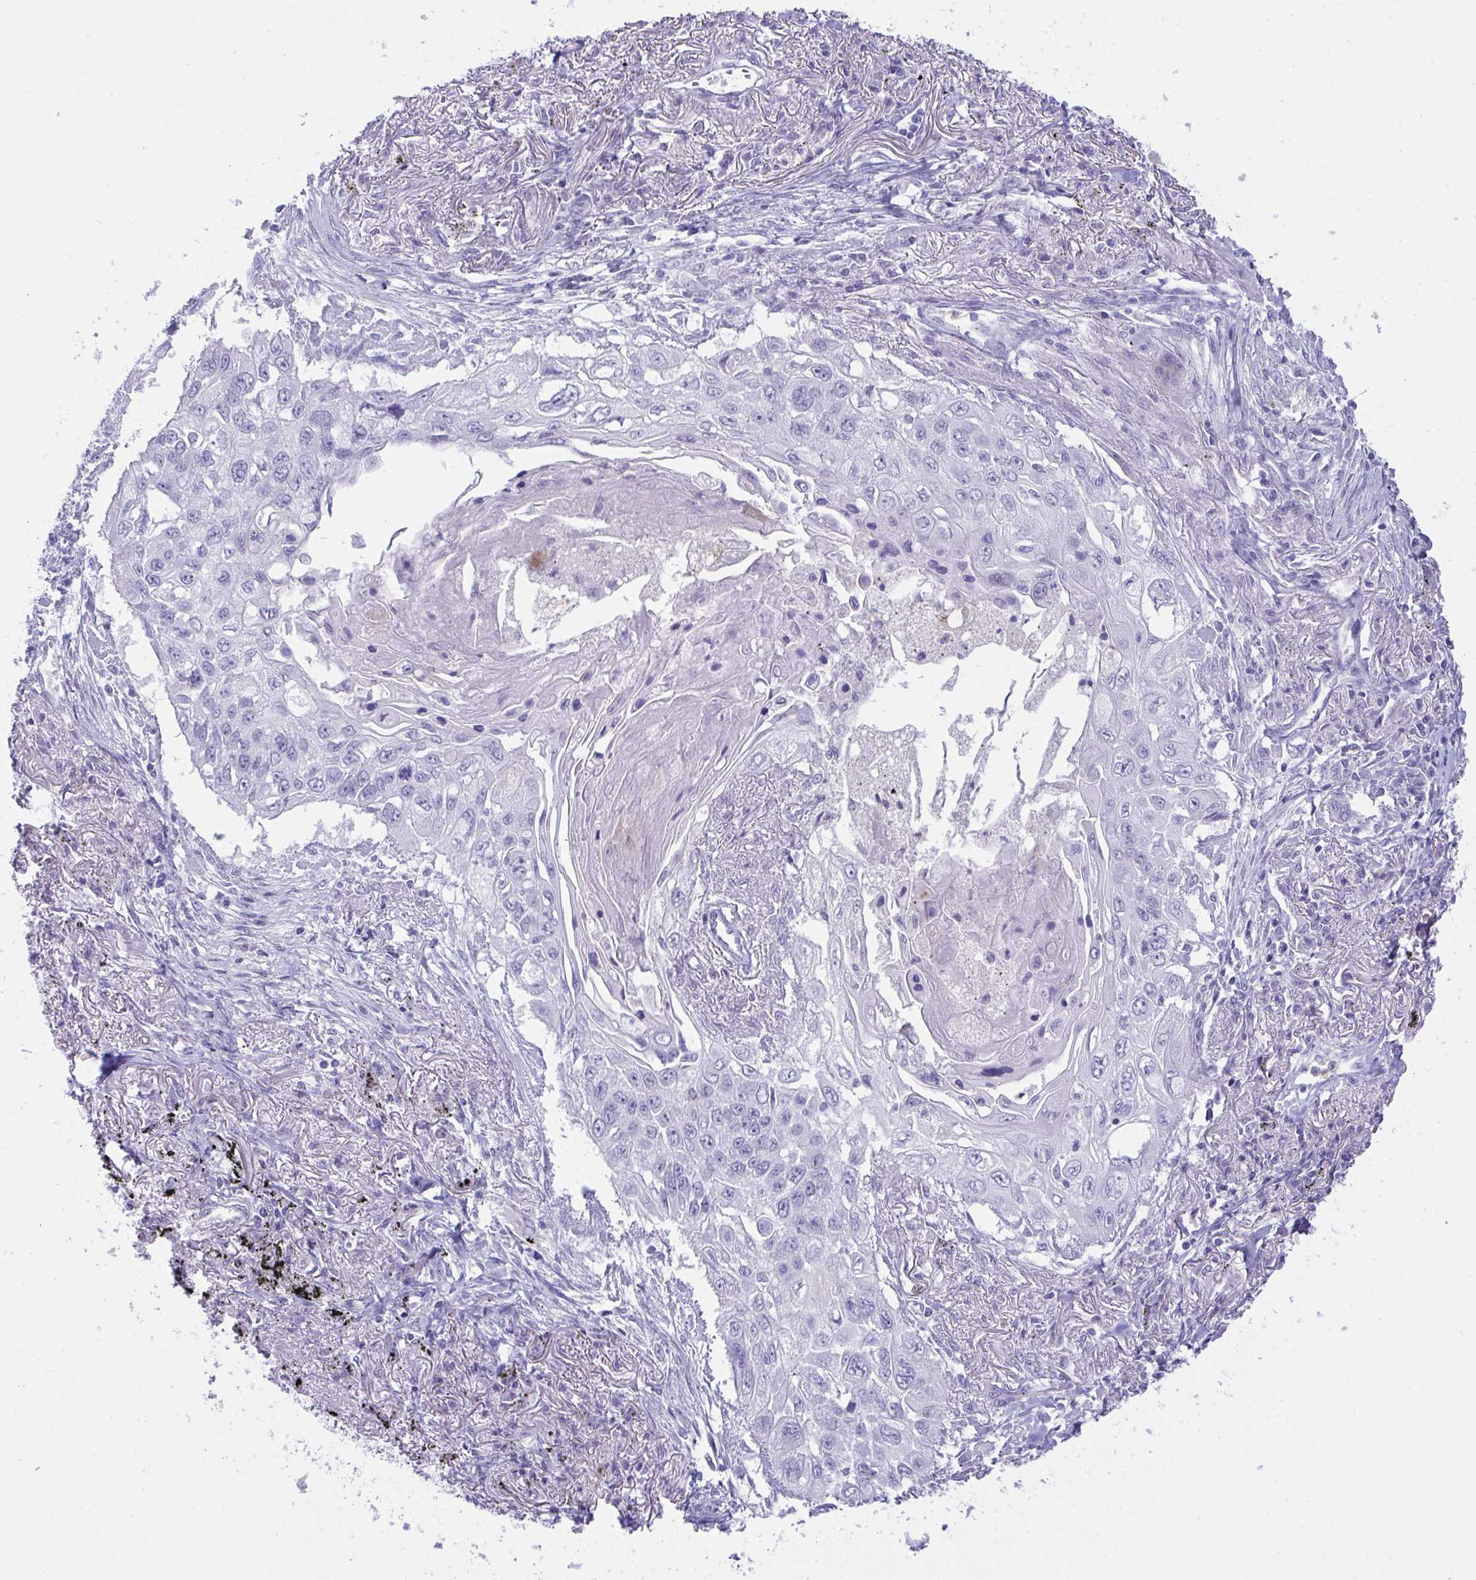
{"staining": {"intensity": "negative", "quantity": "none", "location": "none"}, "tissue": "lung cancer", "cell_type": "Tumor cells", "image_type": "cancer", "snomed": [{"axis": "morphology", "description": "Squamous cell carcinoma, NOS"}, {"axis": "topography", "description": "Lung"}], "caption": "Histopathology image shows no protein expression in tumor cells of lung squamous cell carcinoma tissue. (Stains: DAB (3,3'-diaminobenzidine) immunohistochemistry (IHC) with hematoxylin counter stain, Microscopy: brightfield microscopy at high magnification).", "gene": "PLA2G12B", "patient": {"sex": "male", "age": 75}}